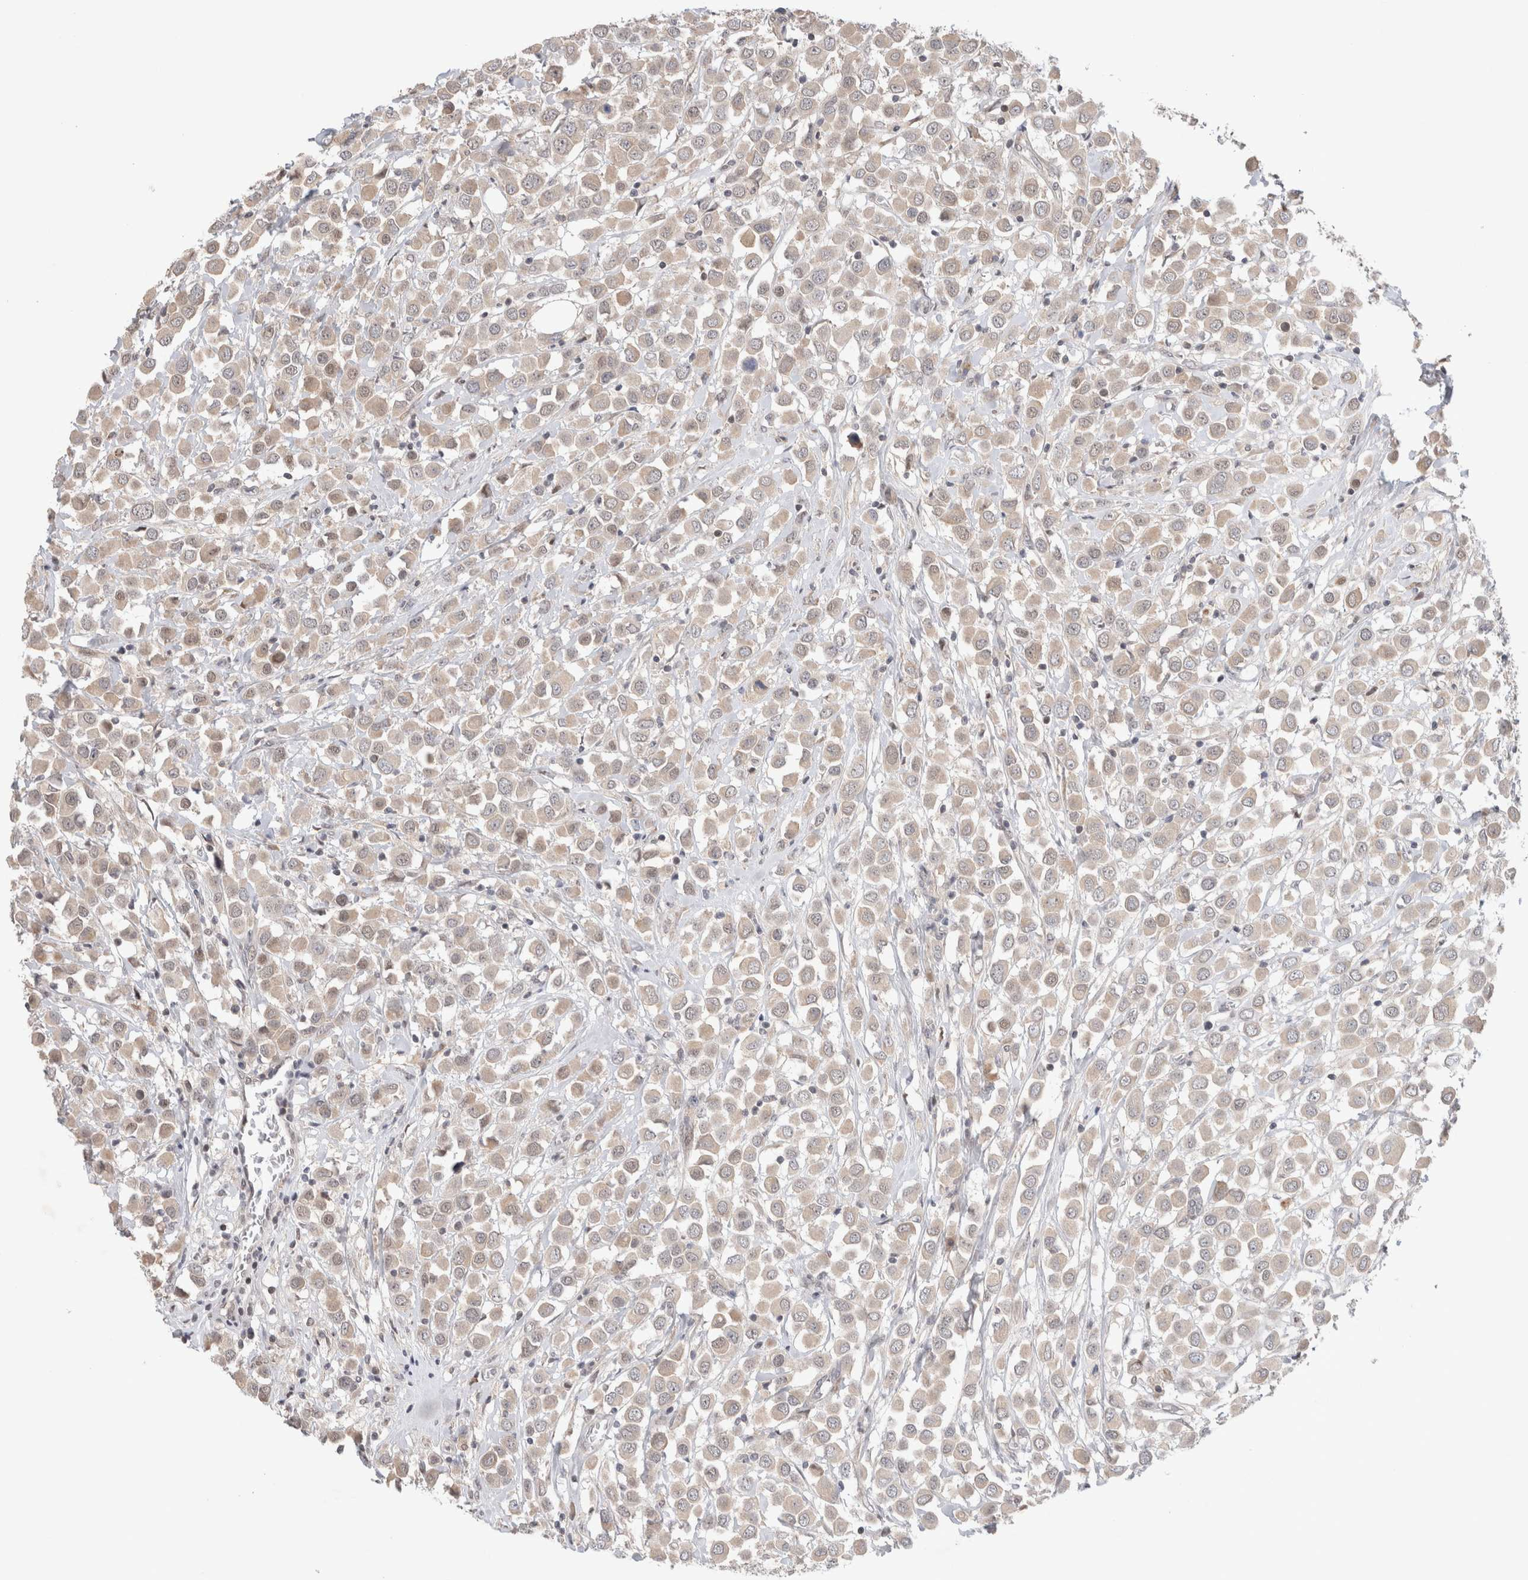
{"staining": {"intensity": "weak", "quantity": ">75%", "location": "cytoplasmic/membranous"}, "tissue": "breast cancer", "cell_type": "Tumor cells", "image_type": "cancer", "snomed": [{"axis": "morphology", "description": "Duct carcinoma"}, {"axis": "topography", "description": "Breast"}], "caption": "Protein expression analysis of breast cancer shows weak cytoplasmic/membranous positivity in about >75% of tumor cells.", "gene": "SYDE2", "patient": {"sex": "female", "age": 61}}